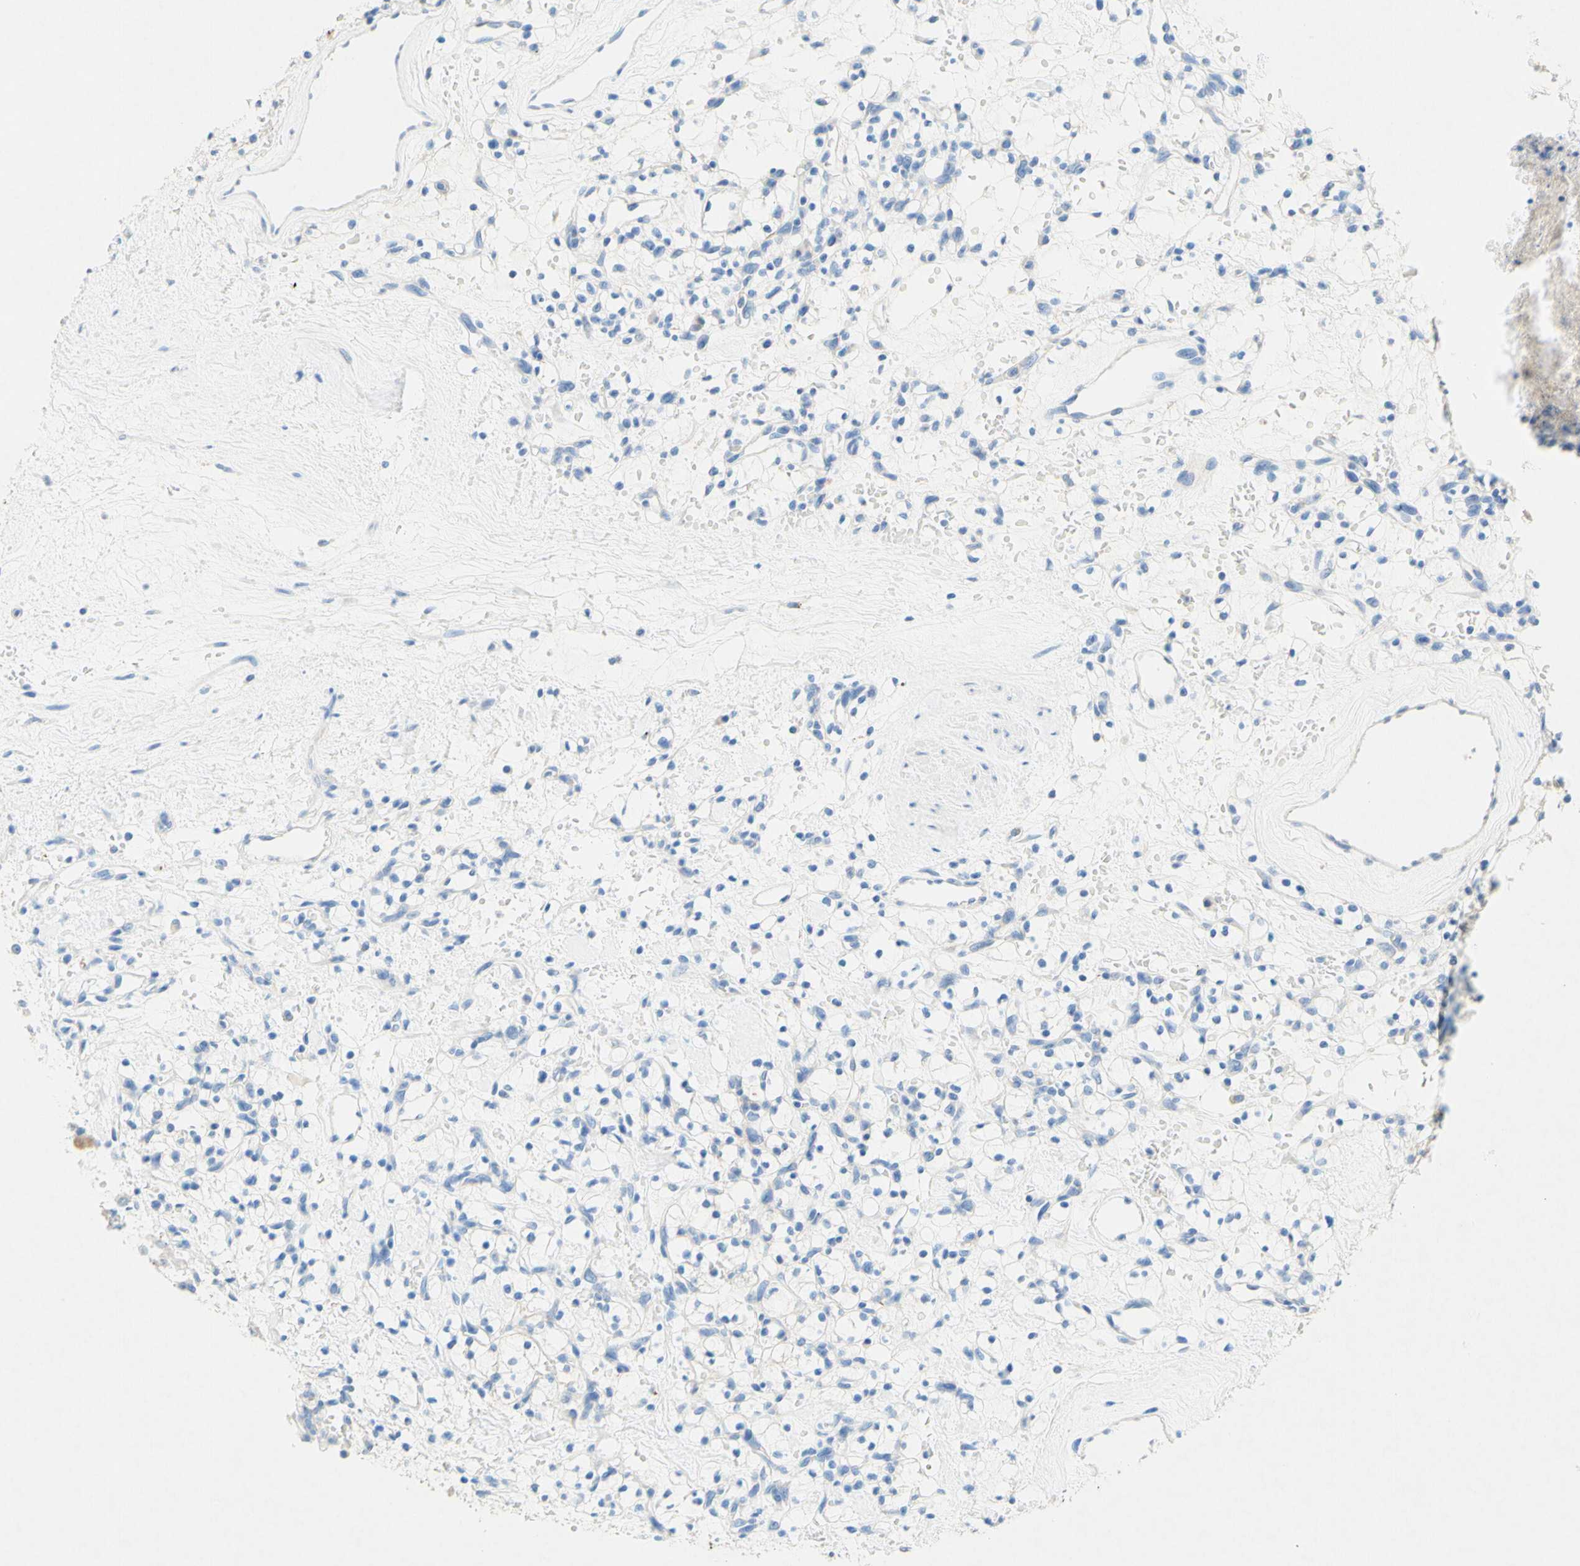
{"staining": {"intensity": "negative", "quantity": "none", "location": "none"}, "tissue": "renal cancer", "cell_type": "Tumor cells", "image_type": "cancer", "snomed": [{"axis": "morphology", "description": "Adenocarcinoma, NOS"}, {"axis": "topography", "description": "Kidney"}], "caption": "The histopathology image exhibits no significant expression in tumor cells of renal cancer.", "gene": "SLC46A1", "patient": {"sex": "female", "age": 60}}